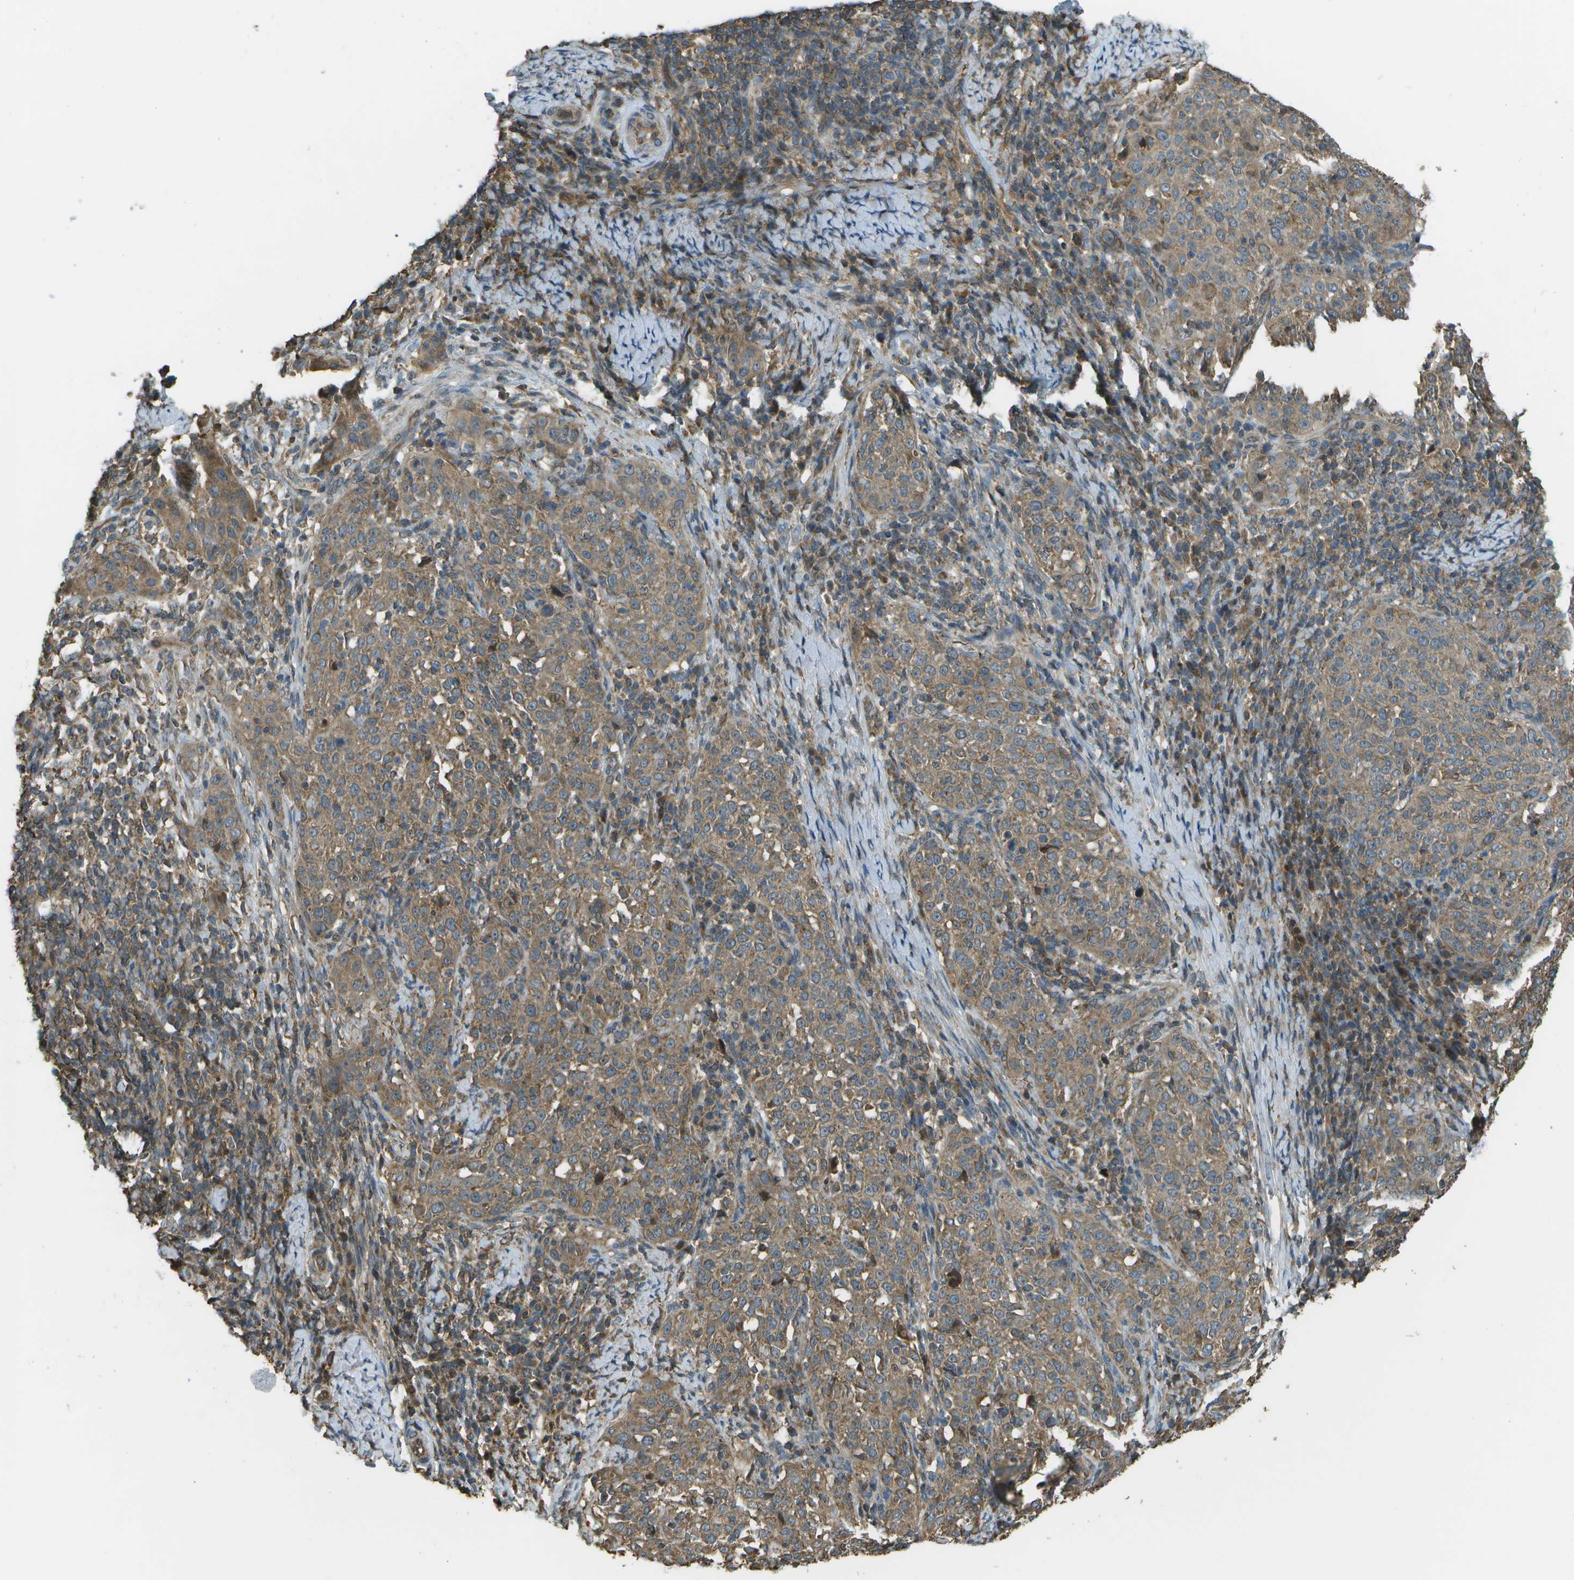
{"staining": {"intensity": "moderate", "quantity": ">75%", "location": "cytoplasmic/membranous"}, "tissue": "cervical cancer", "cell_type": "Tumor cells", "image_type": "cancer", "snomed": [{"axis": "morphology", "description": "Squamous cell carcinoma, NOS"}, {"axis": "topography", "description": "Cervix"}], "caption": "Cervical squamous cell carcinoma stained with immunohistochemistry shows moderate cytoplasmic/membranous positivity in approximately >75% of tumor cells. (DAB IHC with brightfield microscopy, high magnification).", "gene": "PLPBP", "patient": {"sex": "female", "age": 51}}